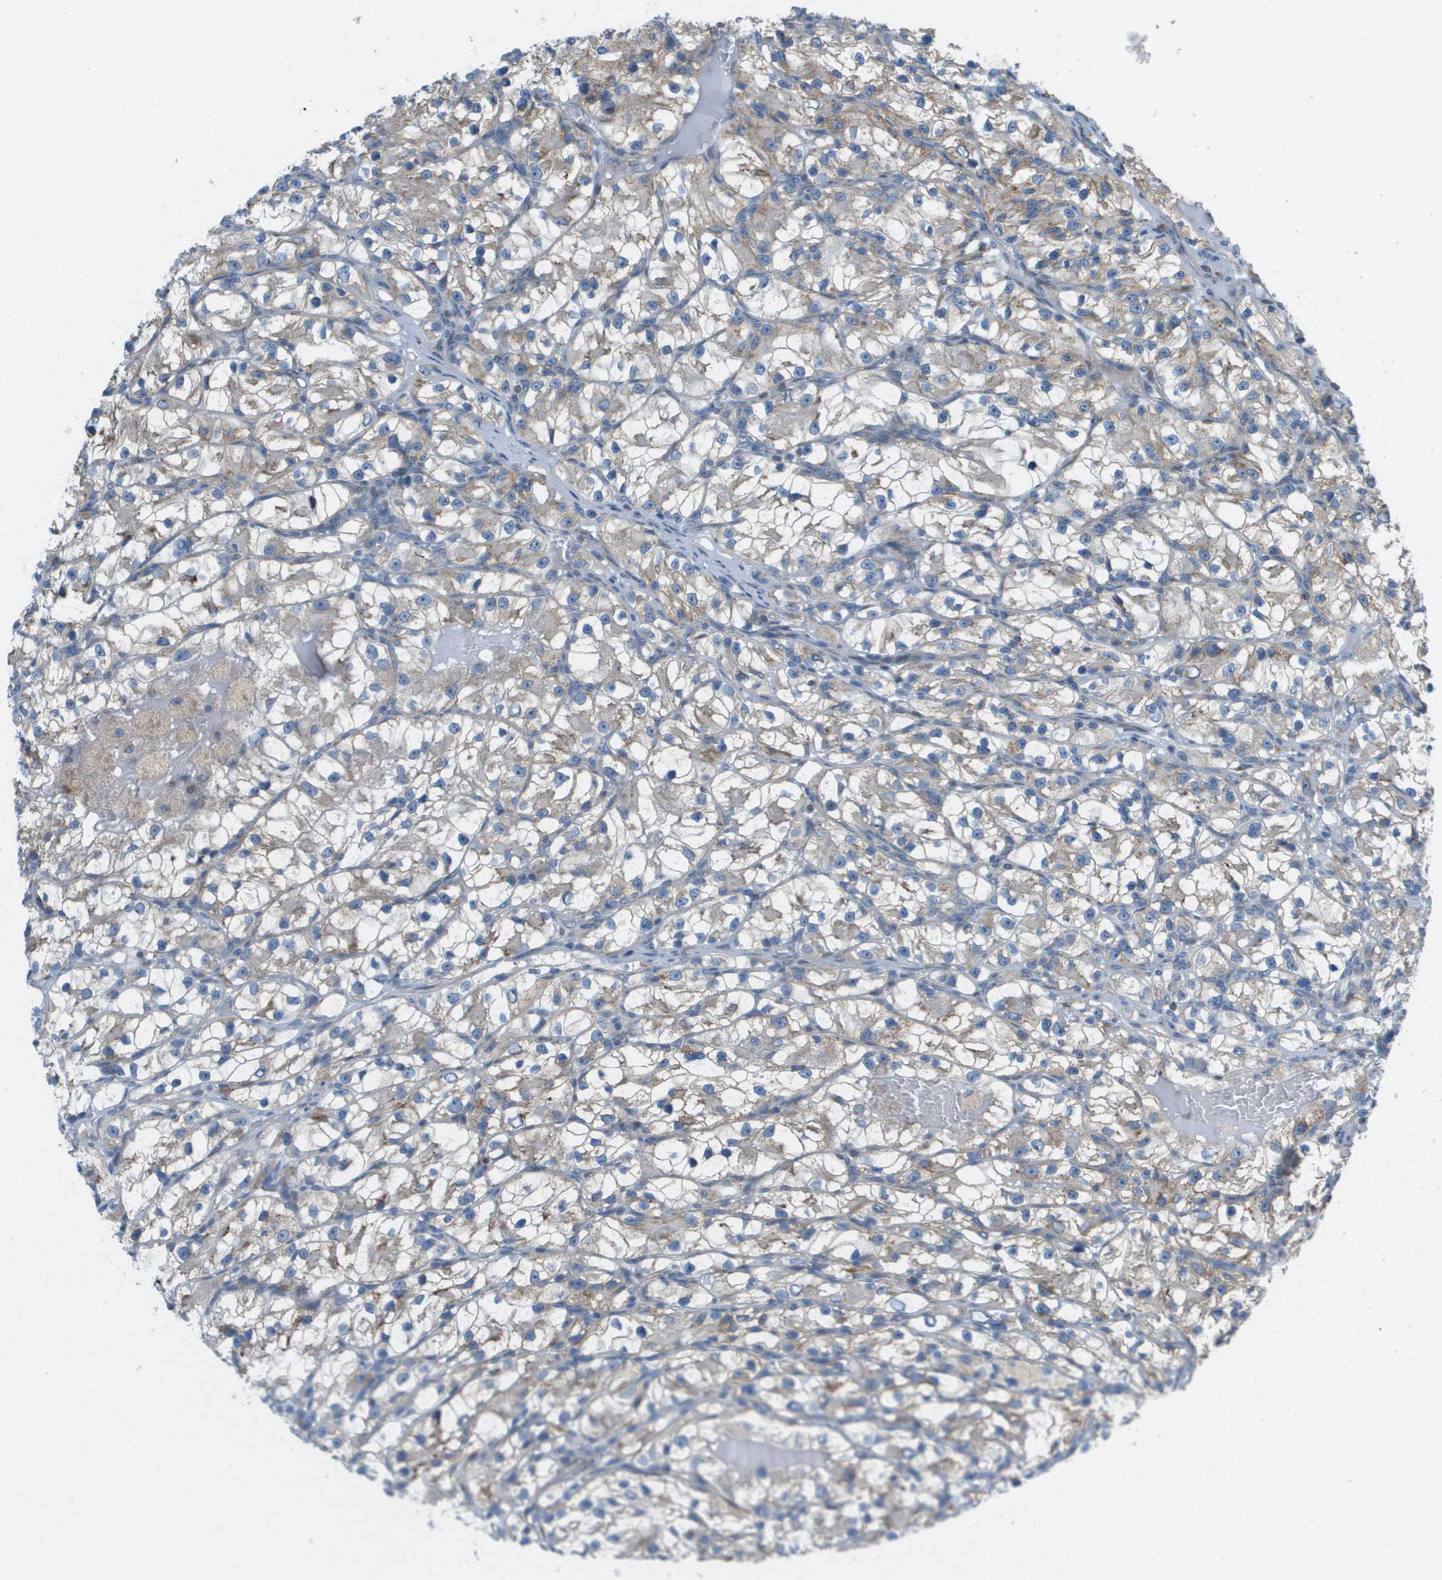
{"staining": {"intensity": "moderate", "quantity": "25%-75%", "location": "cytoplasmic/membranous"}, "tissue": "renal cancer", "cell_type": "Tumor cells", "image_type": "cancer", "snomed": [{"axis": "morphology", "description": "Adenocarcinoma, NOS"}, {"axis": "topography", "description": "Kidney"}], "caption": "Renal cancer (adenocarcinoma) stained with immunohistochemistry reveals moderate cytoplasmic/membranous staining in approximately 25%-75% of tumor cells. (brown staining indicates protein expression, while blue staining denotes nuclei).", "gene": "GALNT6", "patient": {"sex": "female", "age": 57}}